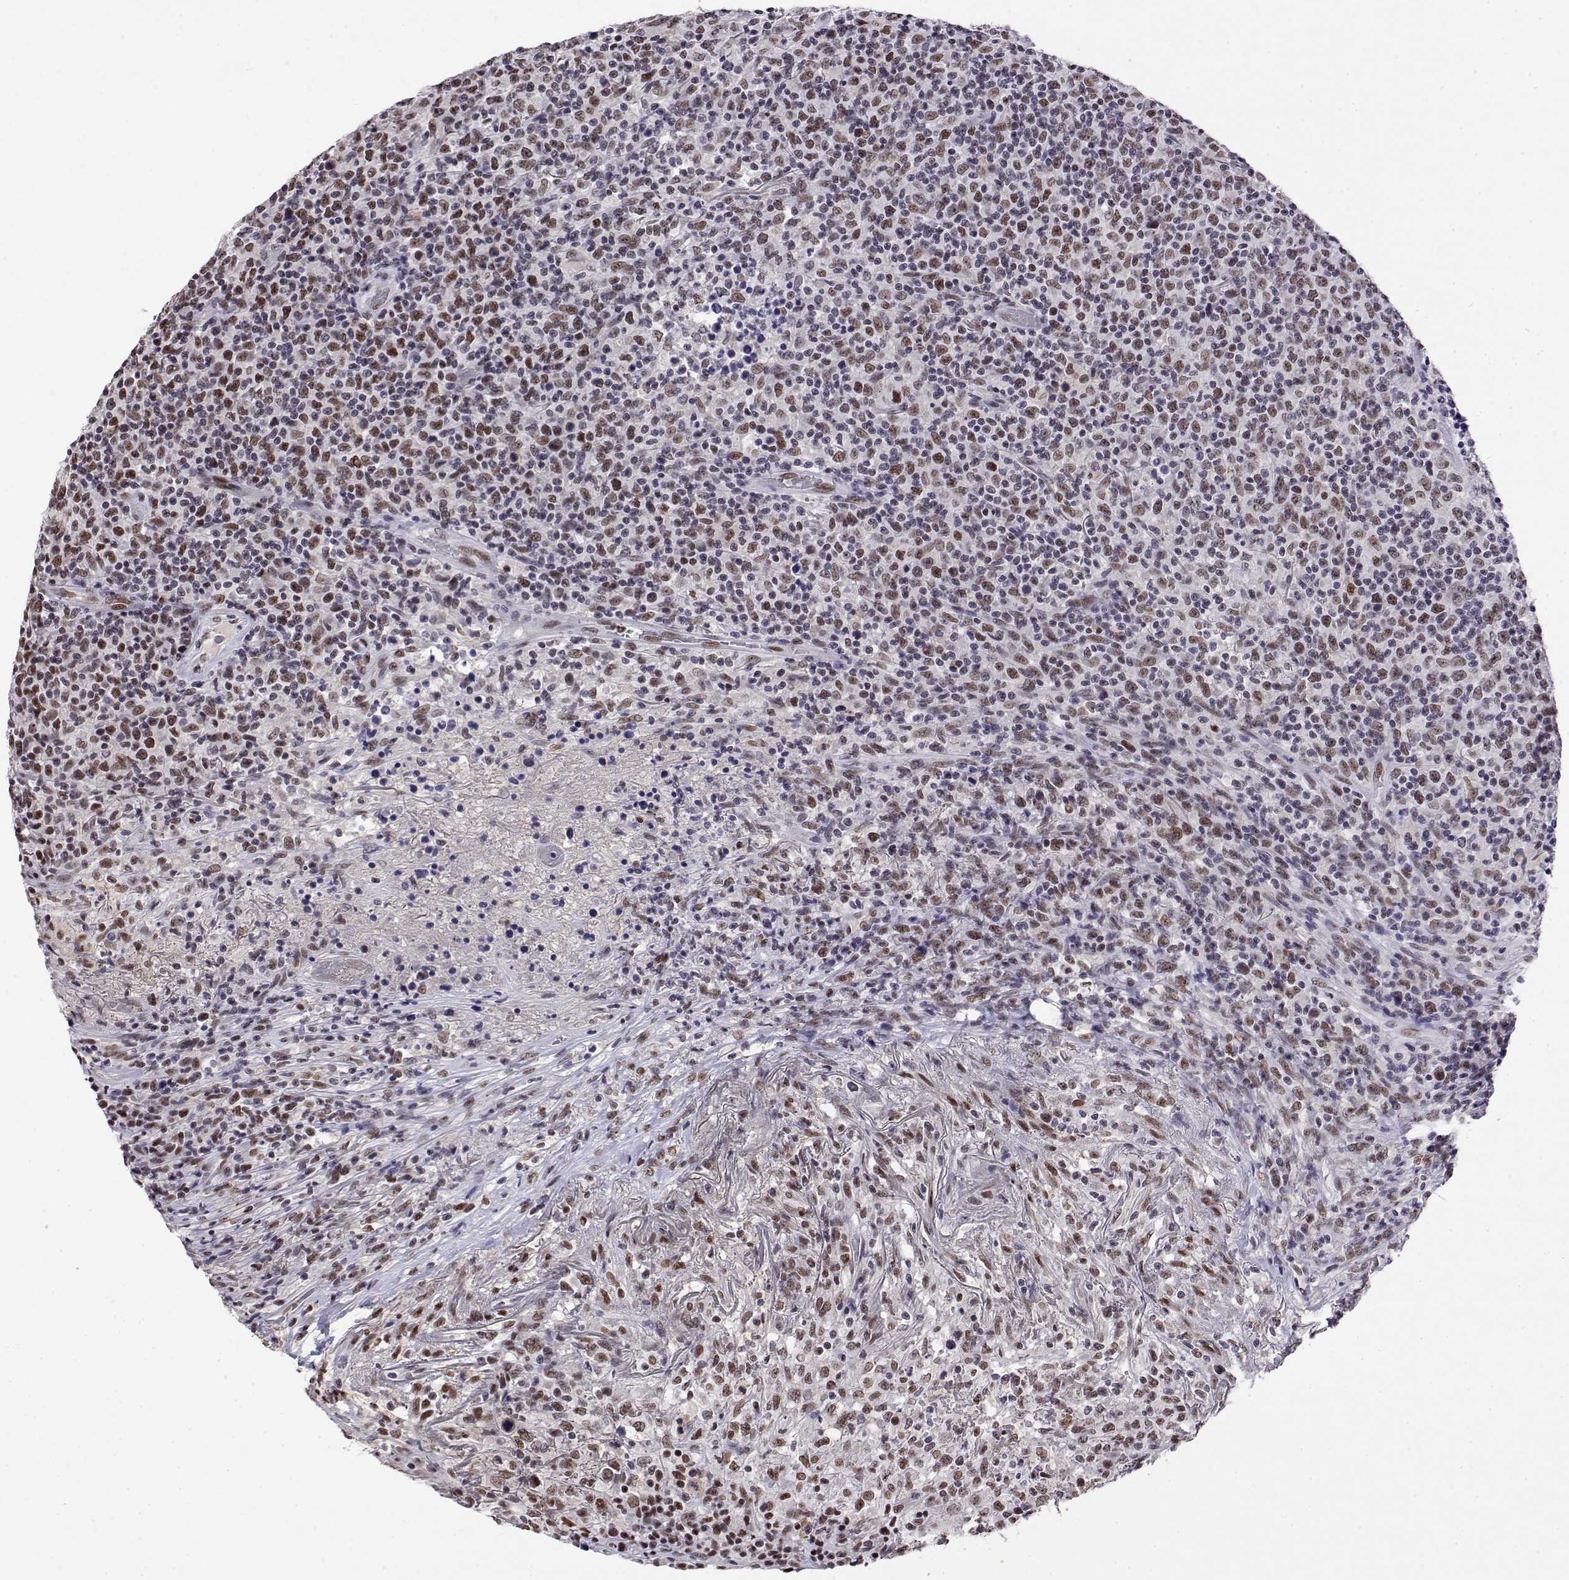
{"staining": {"intensity": "moderate", "quantity": "25%-75%", "location": "nuclear"}, "tissue": "lymphoma", "cell_type": "Tumor cells", "image_type": "cancer", "snomed": [{"axis": "morphology", "description": "Malignant lymphoma, non-Hodgkin's type, High grade"}, {"axis": "topography", "description": "Lung"}], "caption": "Brown immunohistochemical staining in human high-grade malignant lymphoma, non-Hodgkin's type shows moderate nuclear positivity in approximately 25%-75% of tumor cells.", "gene": "POLDIP3", "patient": {"sex": "male", "age": 79}}